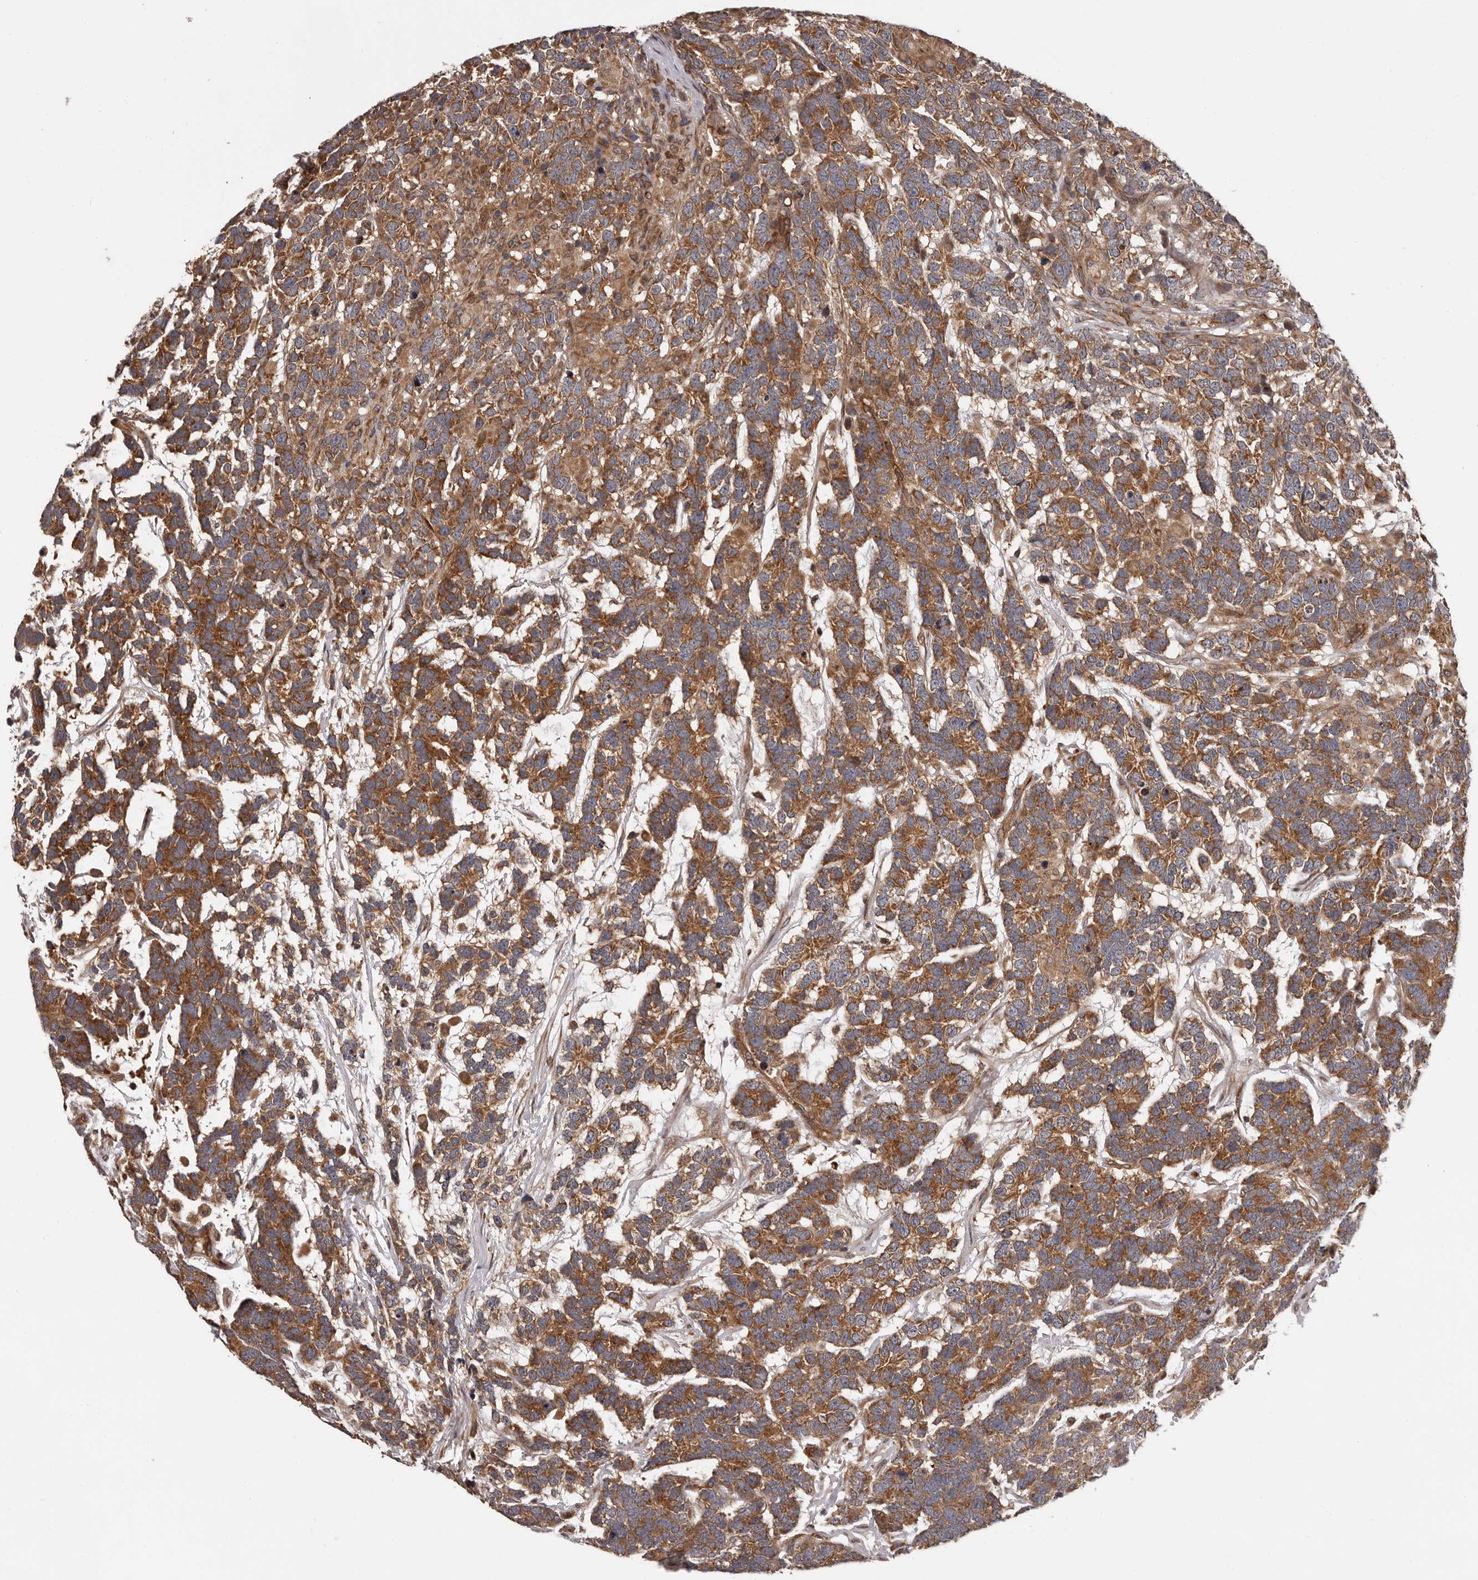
{"staining": {"intensity": "strong", "quantity": ">75%", "location": "cytoplasmic/membranous"}, "tissue": "testis cancer", "cell_type": "Tumor cells", "image_type": "cancer", "snomed": [{"axis": "morphology", "description": "Carcinoma, Embryonal, NOS"}, {"axis": "topography", "description": "Testis"}], "caption": "Embryonal carcinoma (testis) was stained to show a protein in brown. There is high levels of strong cytoplasmic/membranous staining in about >75% of tumor cells. The staining was performed using DAB (3,3'-diaminobenzidine) to visualize the protein expression in brown, while the nuclei were stained in blue with hematoxylin (Magnification: 20x).", "gene": "VPS37A", "patient": {"sex": "male", "age": 26}}